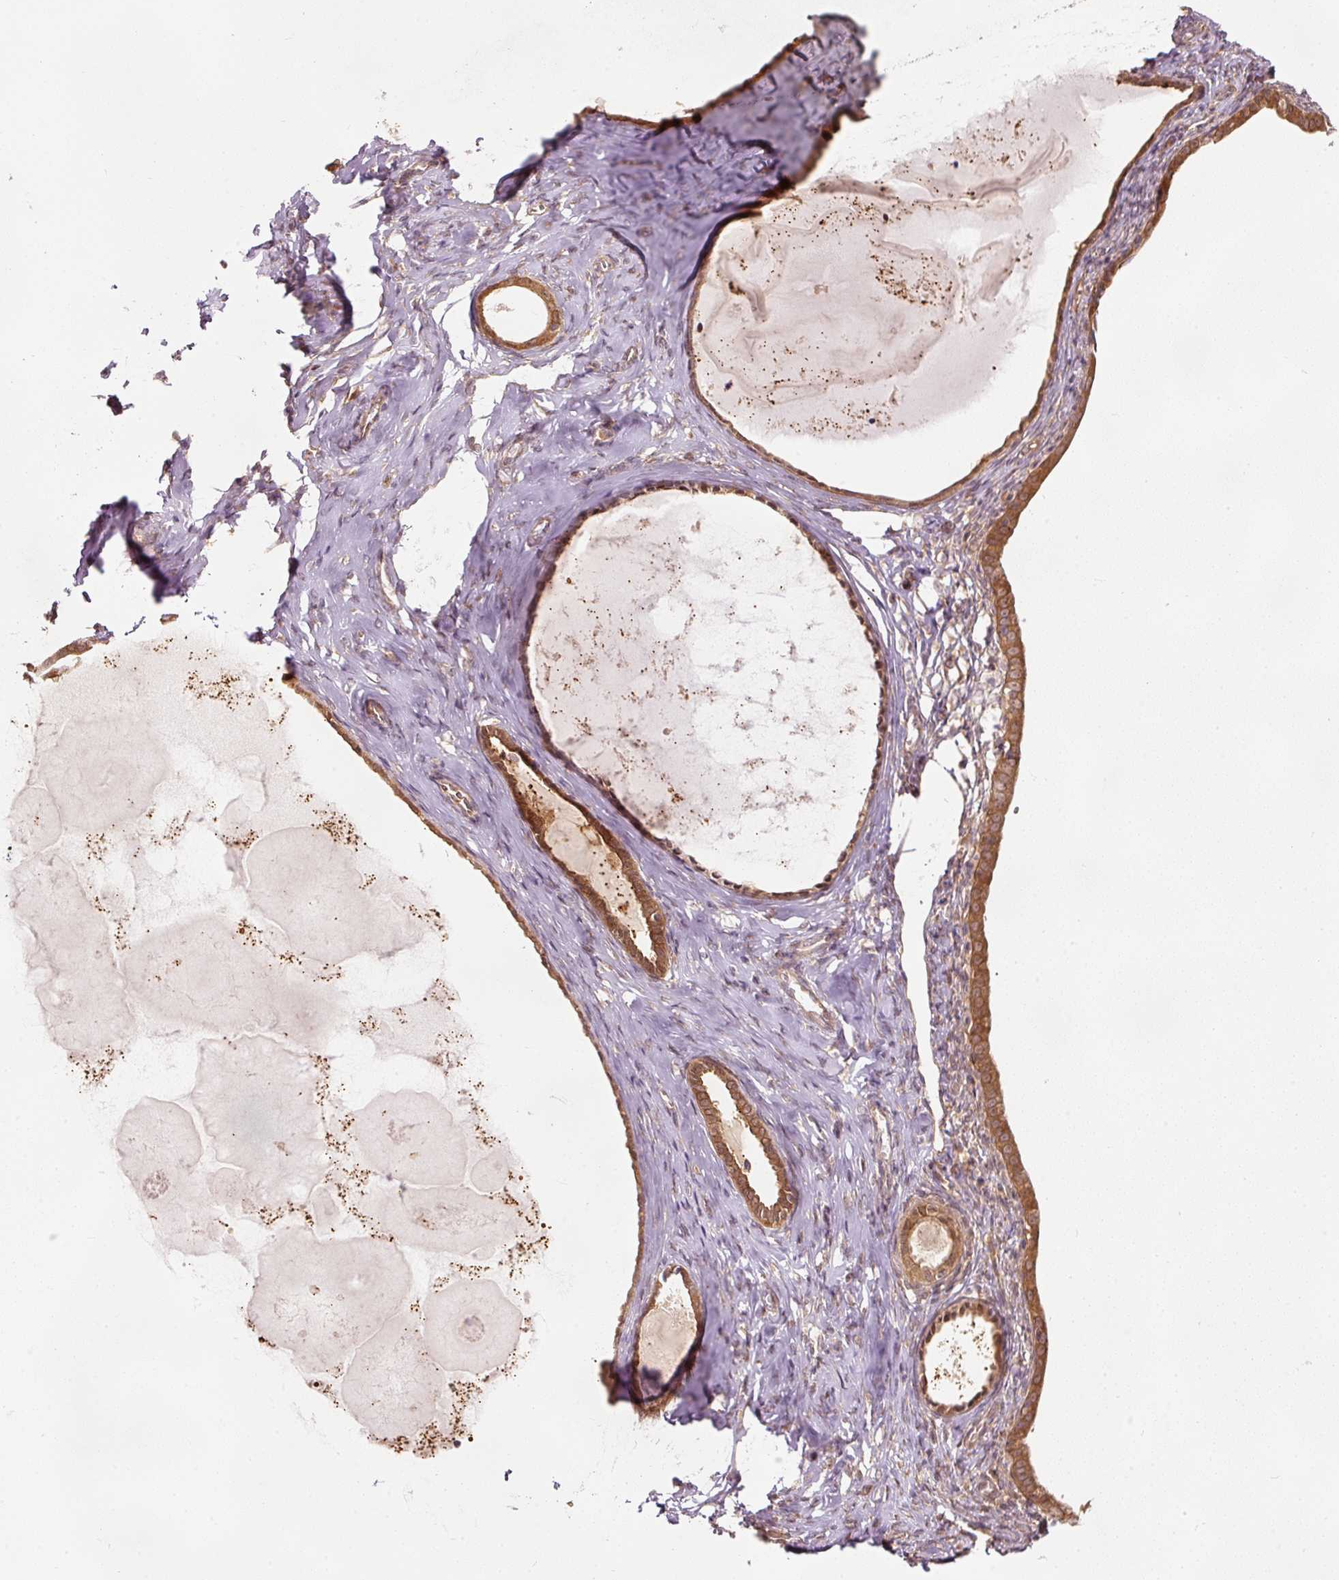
{"staining": {"intensity": "strong", "quantity": ">75%", "location": "cytoplasmic/membranous"}, "tissue": "endometrial cancer", "cell_type": "Tumor cells", "image_type": "cancer", "snomed": [{"axis": "morphology", "description": "Adenocarcinoma, NOS"}, {"axis": "topography", "description": "Endometrium"}], "caption": "The micrograph shows a brown stain indicating the presence of a protein in the cytoplasmic/membranous of tumor cells in endometrial cancer (adenocarcinoma). The protein of interest is shown in brown color, while the nuclei are stained blue.", "gene": "EIF3B", "patient": {"sex": "female", "age": 75}}